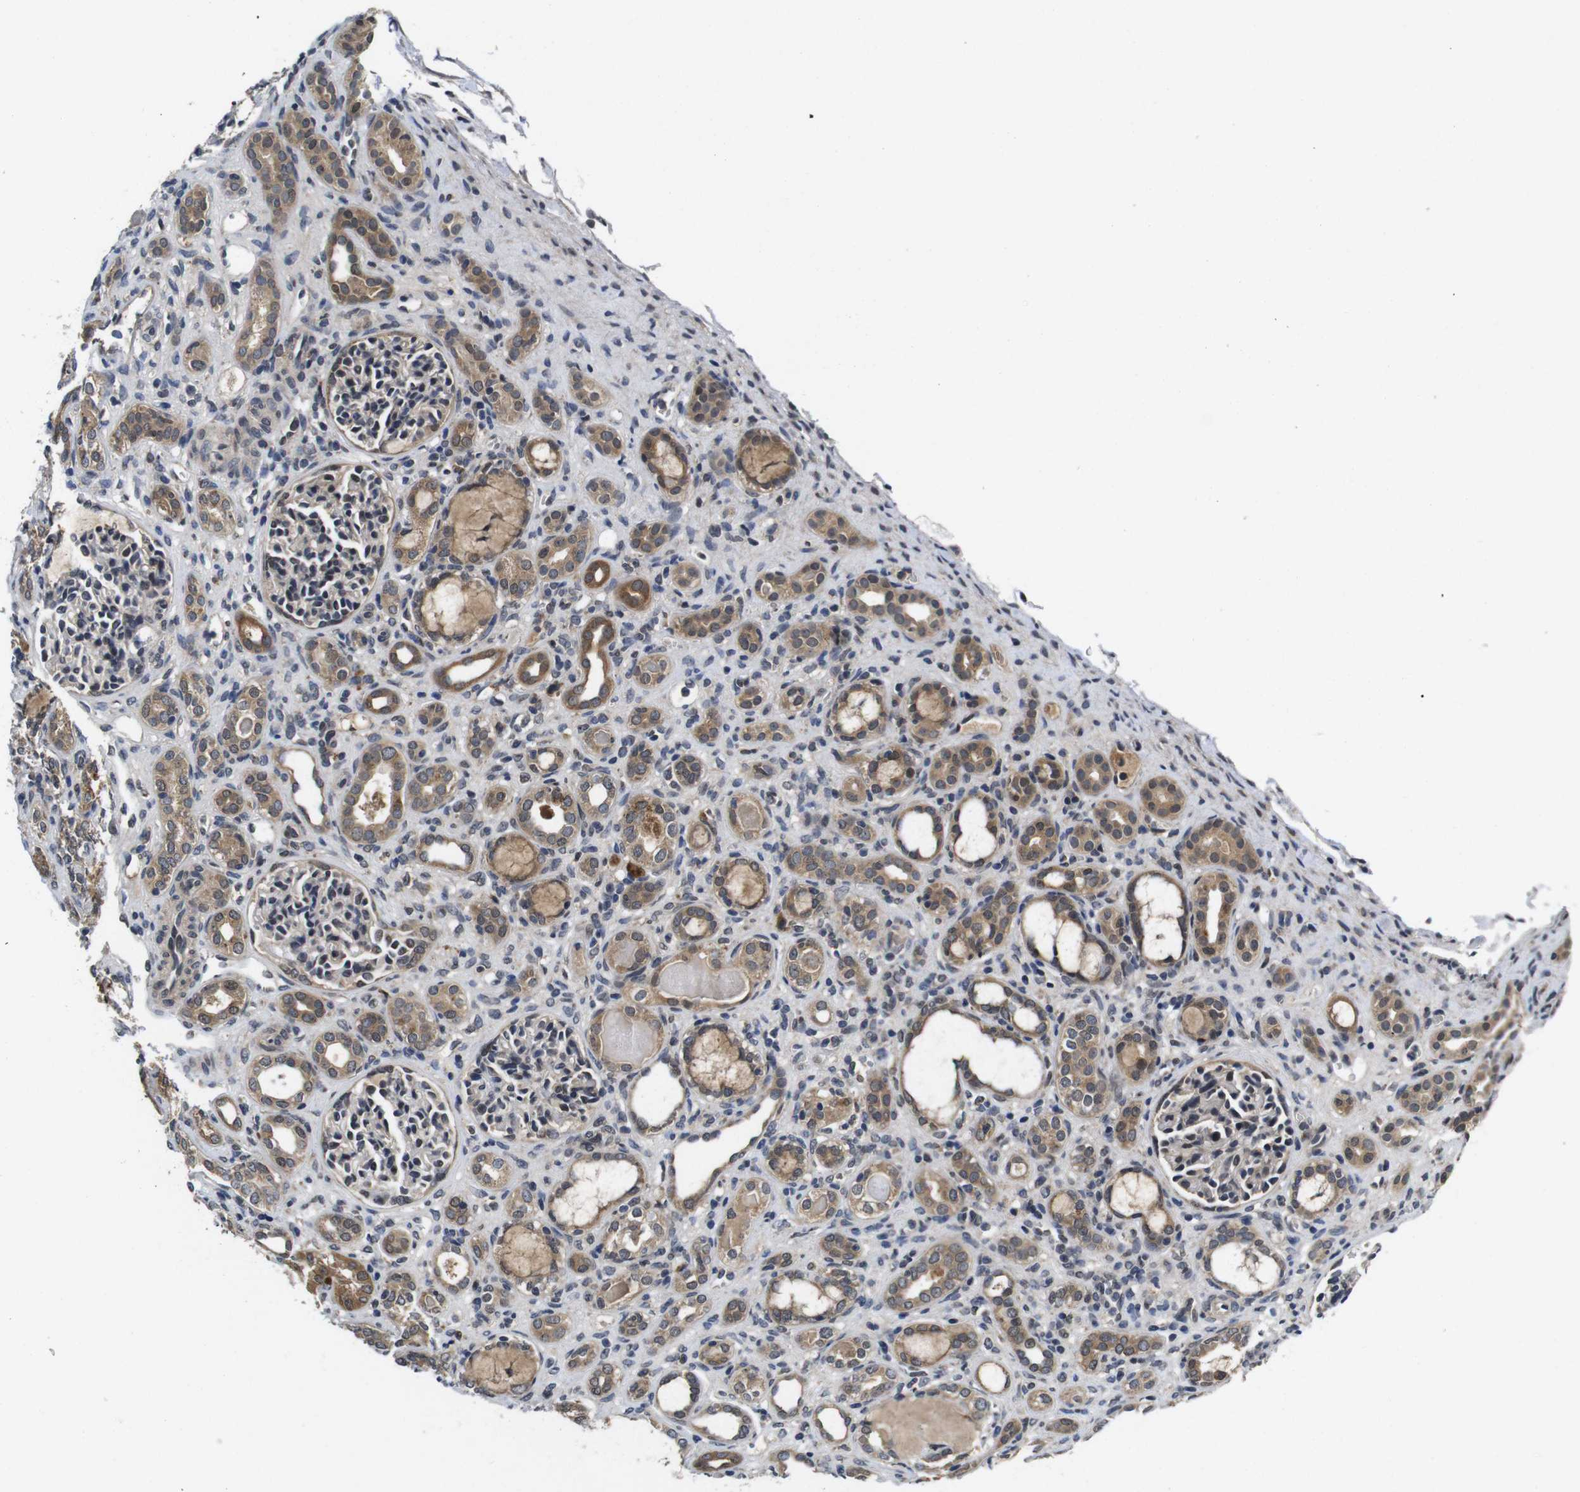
{"staining": {"intensity": "moderate", "quantity": "25%-75%", "location": "nuclear"}, "tissue": "kidney", "cell_type": "Cells in glomeruli", "image_type": "normal", "snomed": [{"axis": "morphology", "description": "Normal tissue, NOS"}, {"axis": "topography", "description": "Kidney"}], "caption": "Brown immunohistochemical staining in normal kidney shows moderate nuclear positivity in about 25%-75% of cells in glomeruli. (Brightfield microscopy of DAB IHC at high magnification).", "gene": "ZBTB46", "patient": {"sex": "male", "age": 7}}